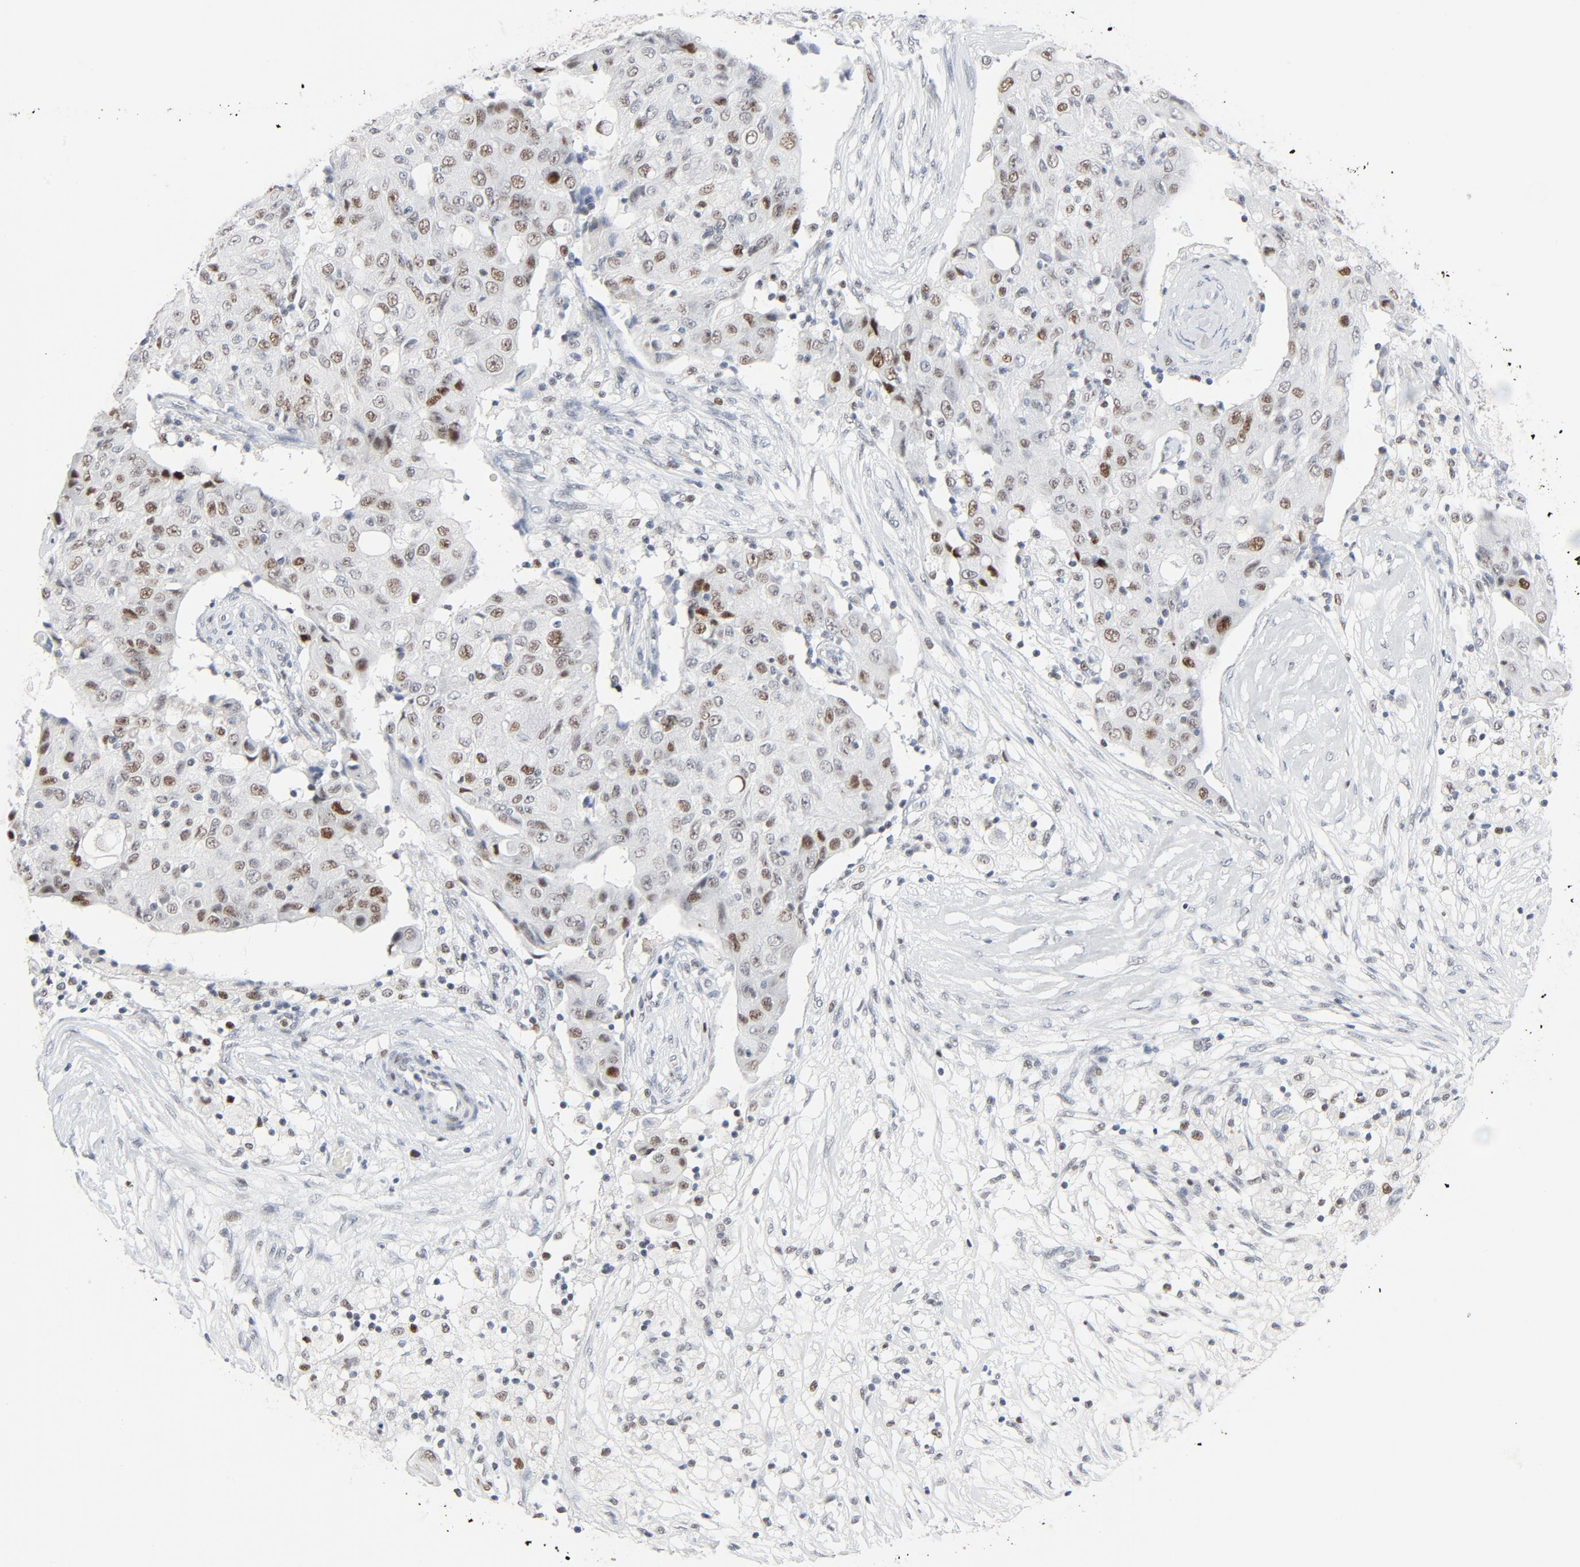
{"staining": {"intensity": "moderate", "quantity": "25%-75%", "location": "nuclear"}, "tissue": "ovarian cancer", "cell_type": "Tumor cells", "image_type": "cancer", "snomed": [{"axis": "morphology", "description": "Carcinoma, endometroid"}, {"axis": "topography", "description": "Ovary"}], "caption": "A histopathology image of ovarian endometroid carcinoma stained for a protein reveals moderate nuclear brown staining in tumor cells.", "gene": "POLD1", "patient": {"sex": "female", "age": 42}}